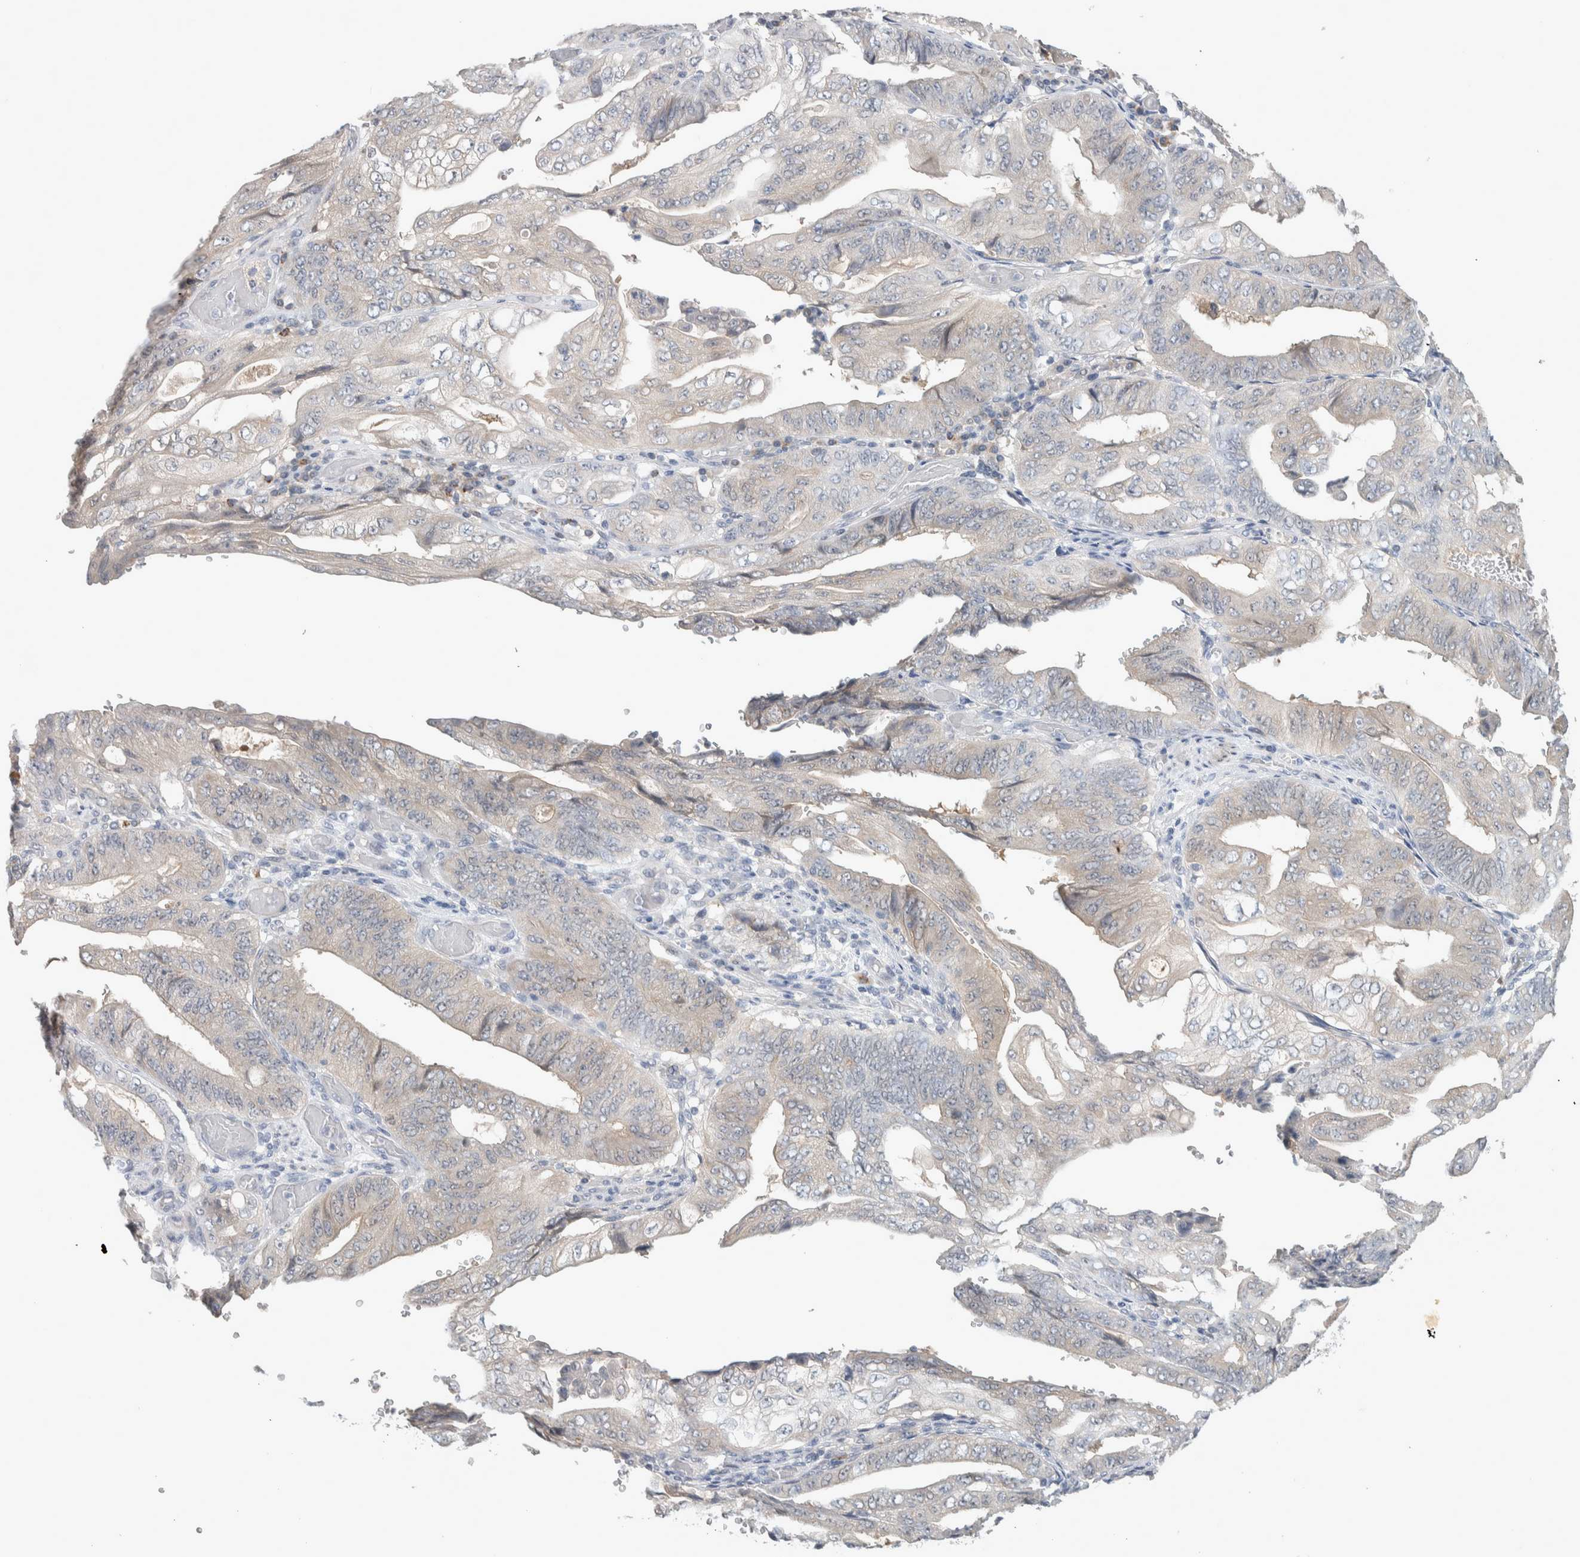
{"staining": {"intensity": "weak", "quantity": "<25%", "location": "cytoplasmic/membranous"}, "tissue": "stomach cancer", "cell_type": "Tumor cells", "image_type": "cancer", "snomed": [{"axis": "morphology", "description": "Adenocarcinoma, NOS"}, {"axis": "topography", "description": "Stomach"}], "caption": "DAB (3,3'-diaminobenzidine) immunohistochemical staining of stomach cancer (adenocarcinoma) demonstrates no significant staining in tumor cells. The staining is performed using DAB (3,3'-diaminobenzidine) brown chromogen with nuclei counter-stained in using hematoxylin.", "gene": "DEPTOR", "patient": {"sex": "female", "age": 73}}